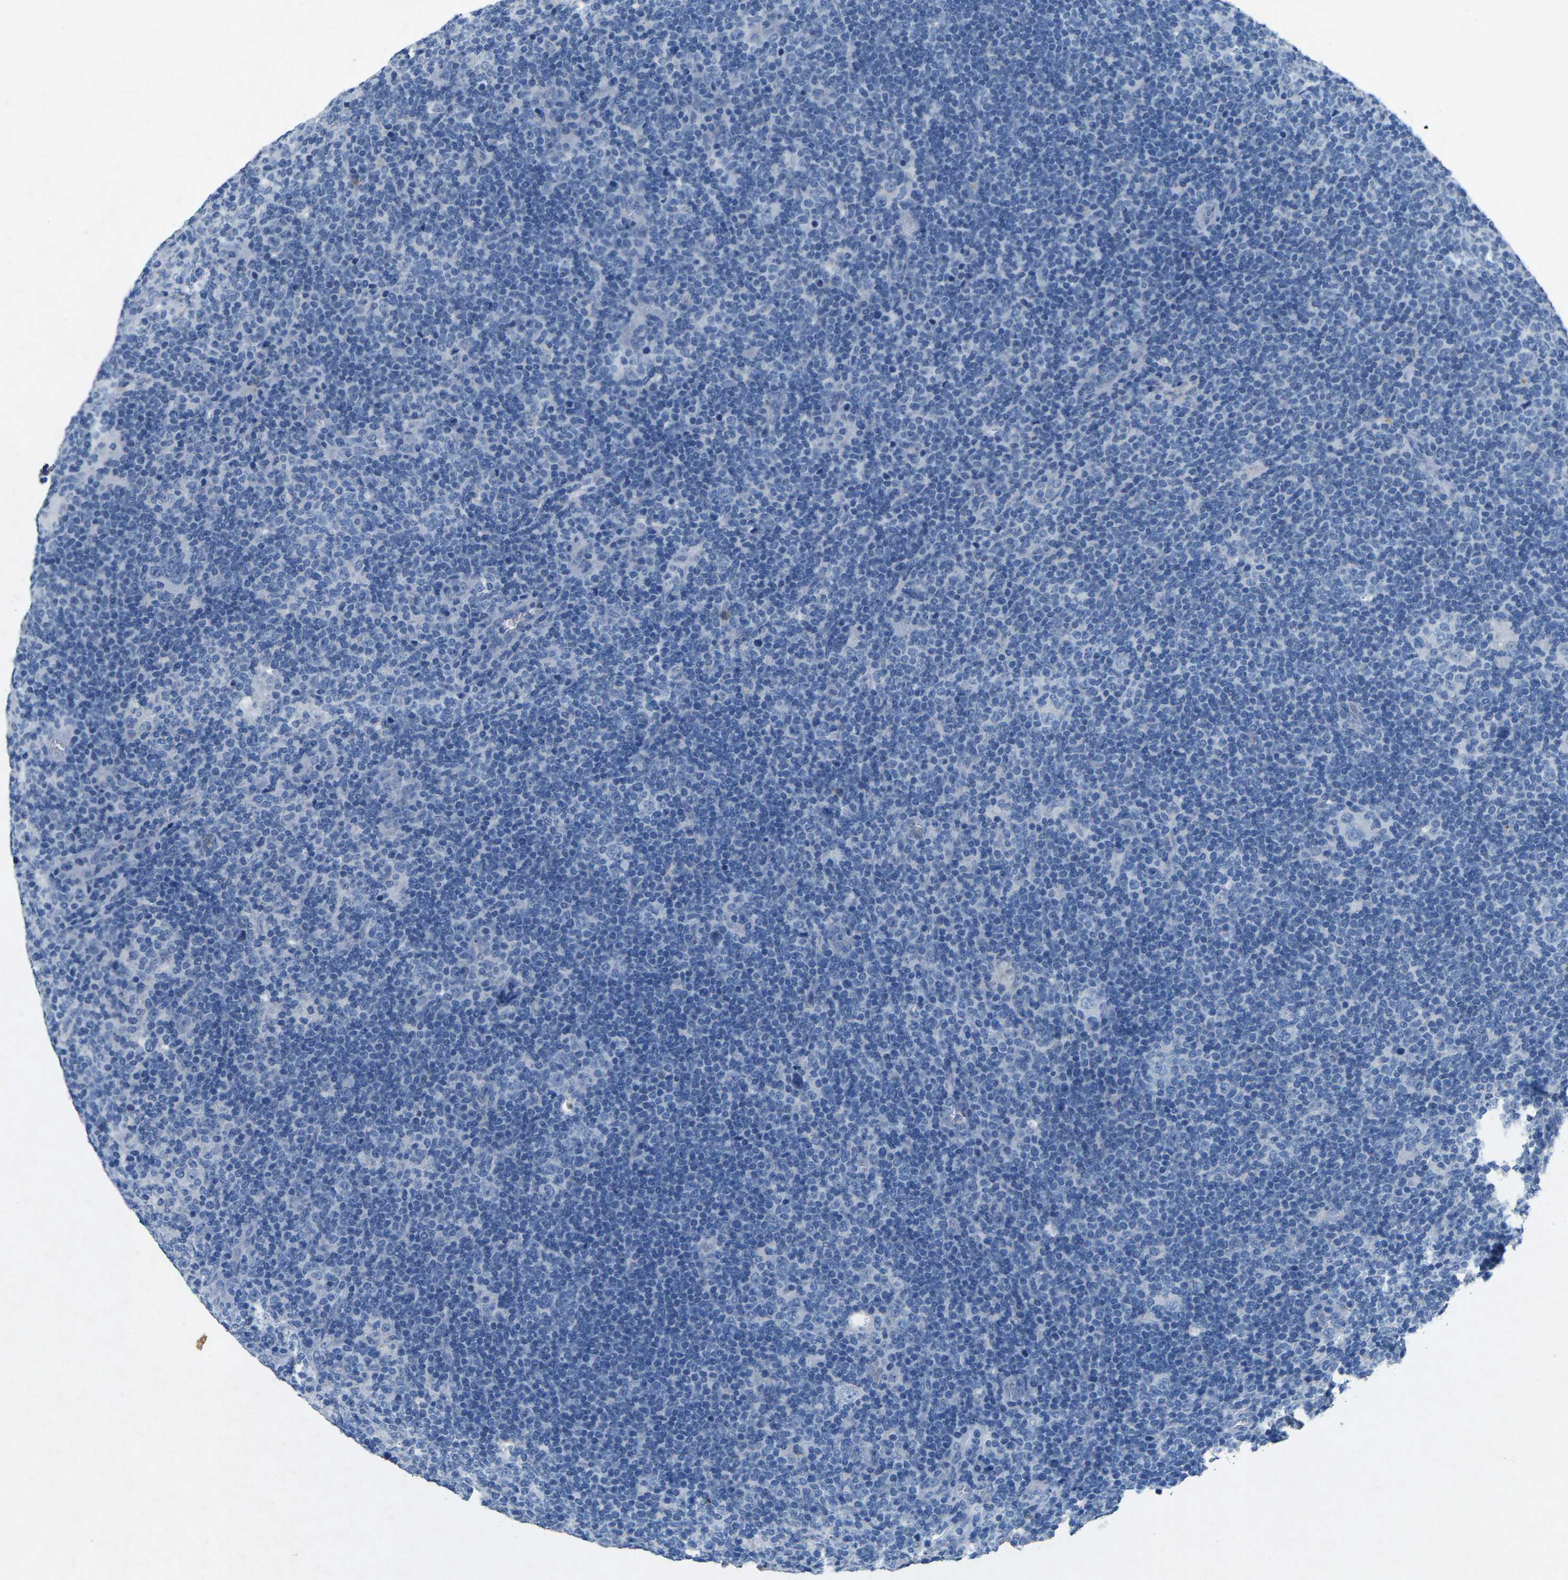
{"staining": {"intensity": "negative", "quantity": "none", "location": "none"}, "tissue": "lymphoma", "cell_type": "Tumor cells", "image_type": "cancer", "snomed": [{"axis": "morphology", "description": "Hodgkin's disease, NOS"}, {"axis": "topography", "description": "Lymph node"}], "caption": "Immunohistochemical staining of lymphoma displays no significant expression in tumor cells.", "gene": "PLG", "patient": {"sex": "female", "age": 57}}